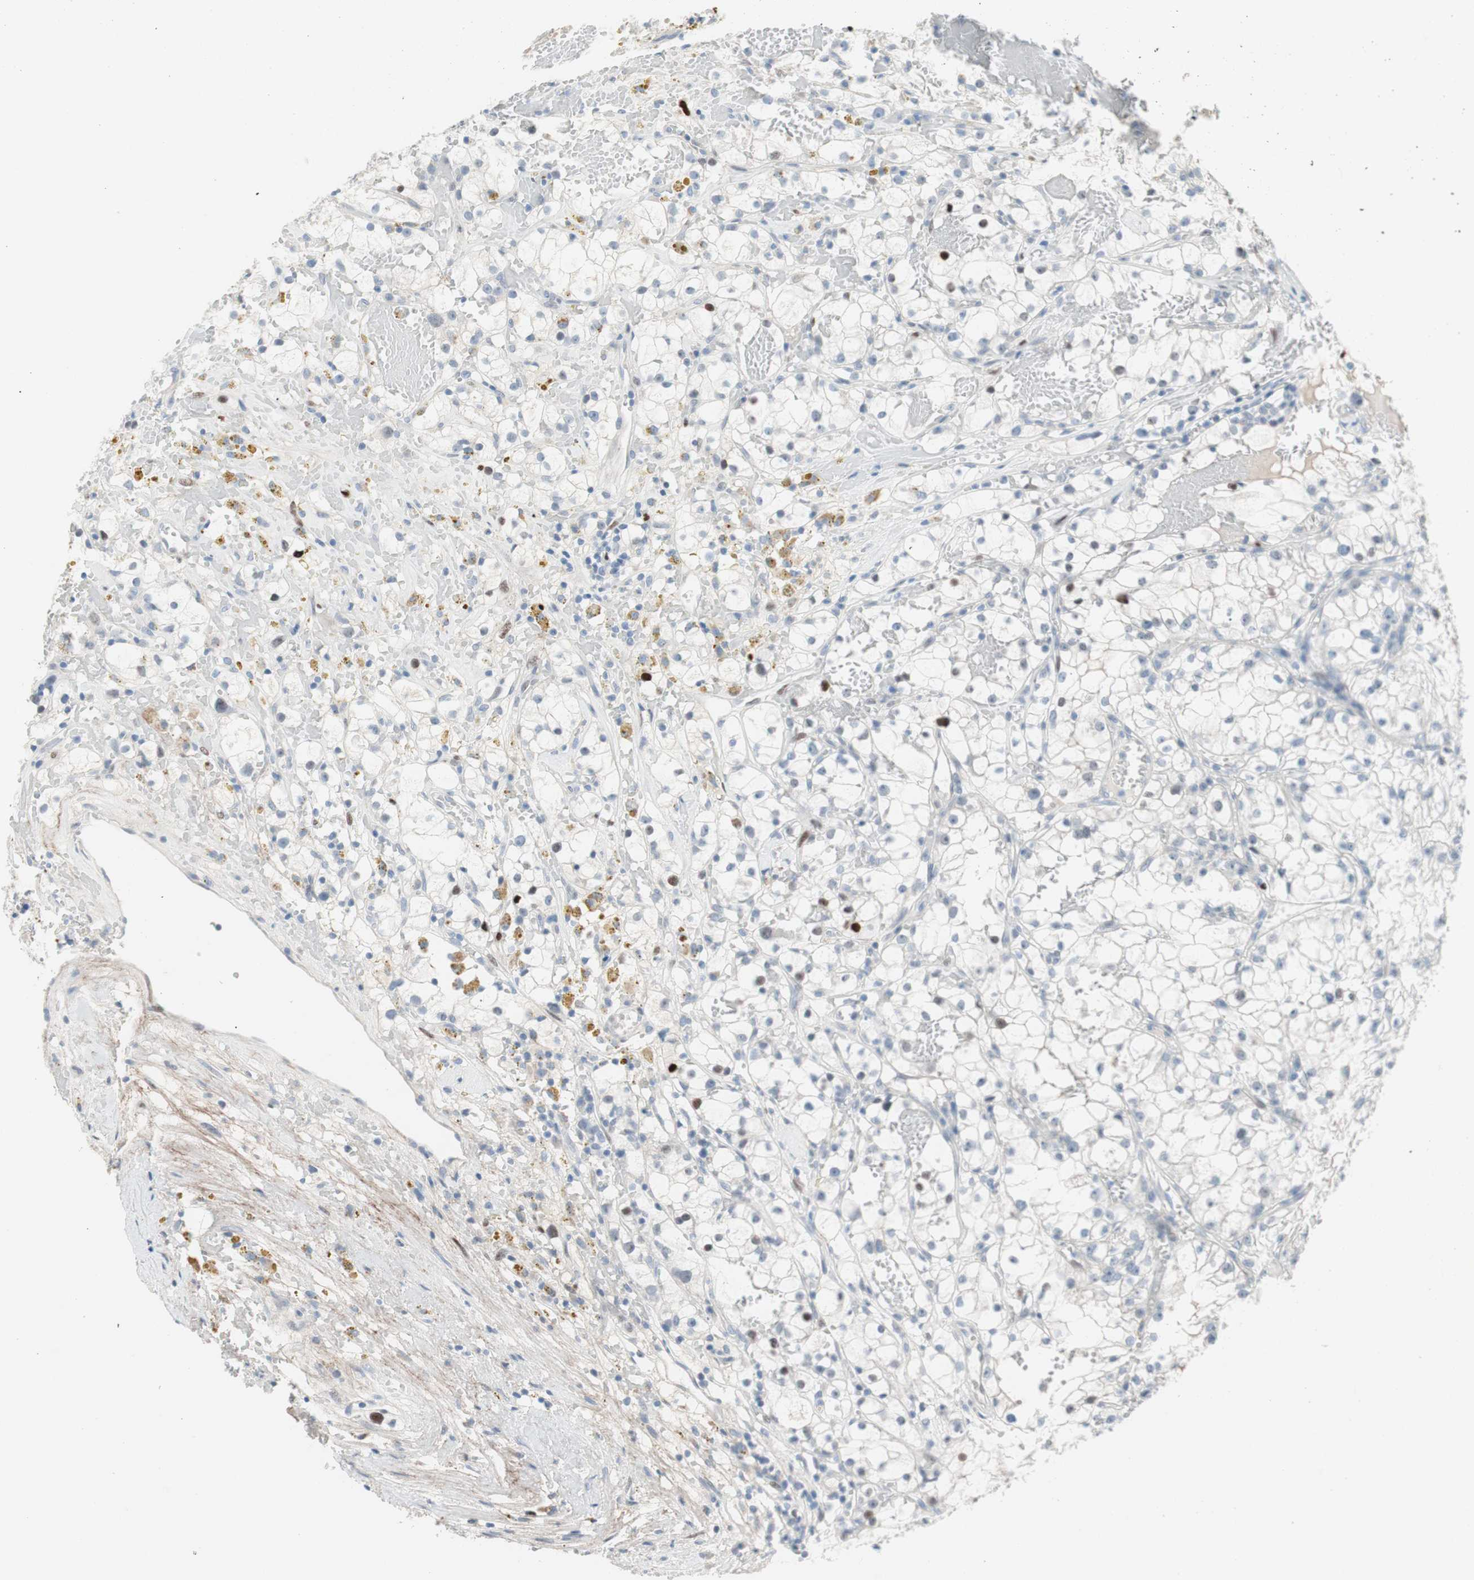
{"staining": {"intensity": "negative", "quantity": "none", "location": "none"}, "tissue": "renal cancer", "cell_type": "Tumor cells", "image_type": "cancer", "snomed": [{"axis": "morphology", "description": "Adenocarcinoma, NOS"}, {"axis": "topography", "description": "Kidney"}], "caption": "This is an immunohistochemistry (IHC) histopathology image of human renal cancer. There is no expression in tumor cells.", "gene": "FOSL1", "patient": {"sex": "male", "age": 56}}